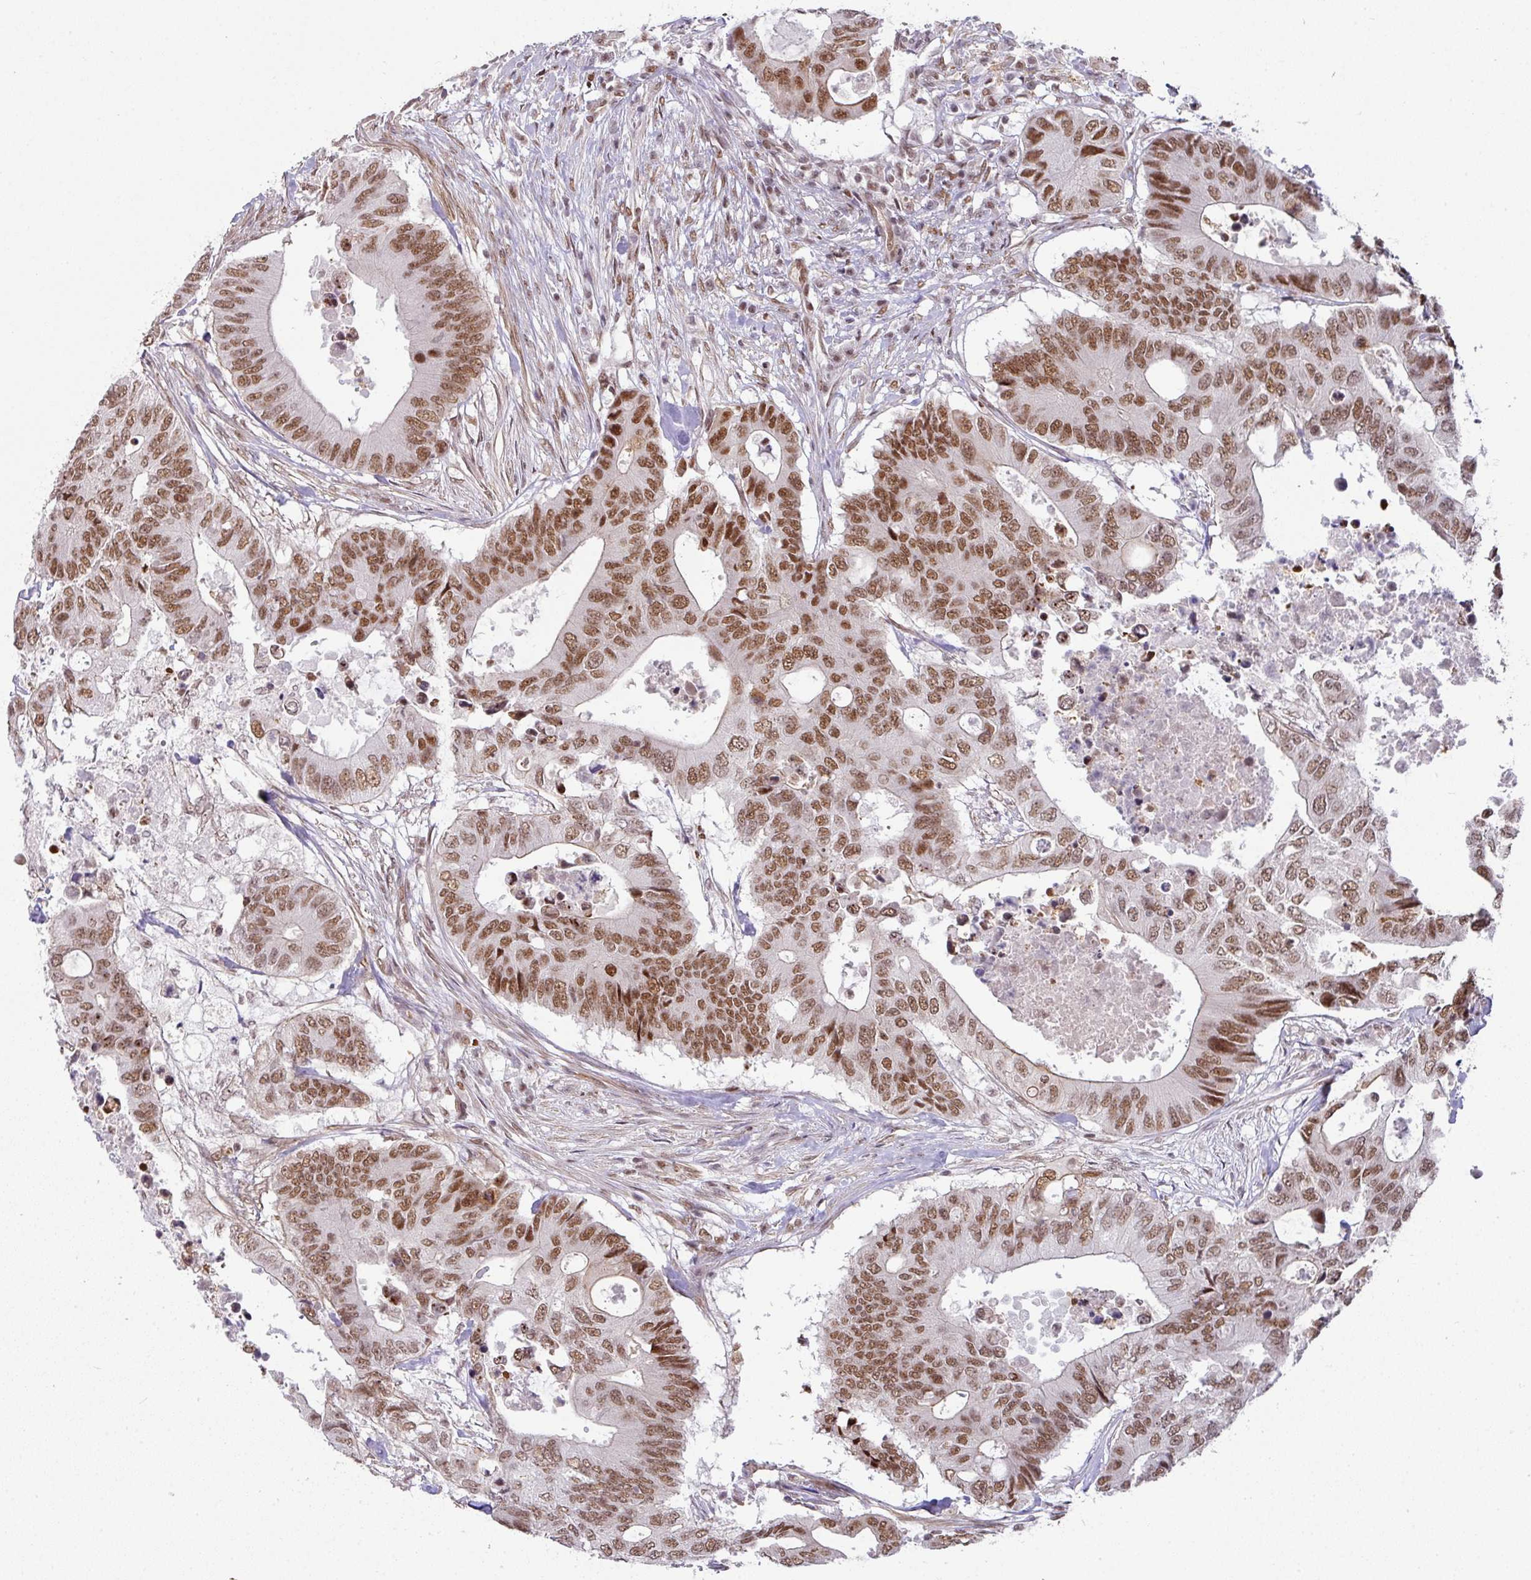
{"staining": {"intensity": "moderate", "quantity": ">75%", "location": "cytoplasmic/membranous,nuclear"}, "tissue": "colorectal cancer", "cell_type": "Tumor cells", "image_type": "cancer", "snomed": [{"axis": "morphology", "description": "Adenocarcinoma, NOS"}, {"axis": "topography", "description": "Colon"}], "caption": "A micrograph of human colorectal cancer stained for a protein demonstrates moderate cytoplasmic/membranous and nuclear brown staining in tumor cells.", "gene": "NCOA5", "patient": {"sex": "male", "age": 71}}